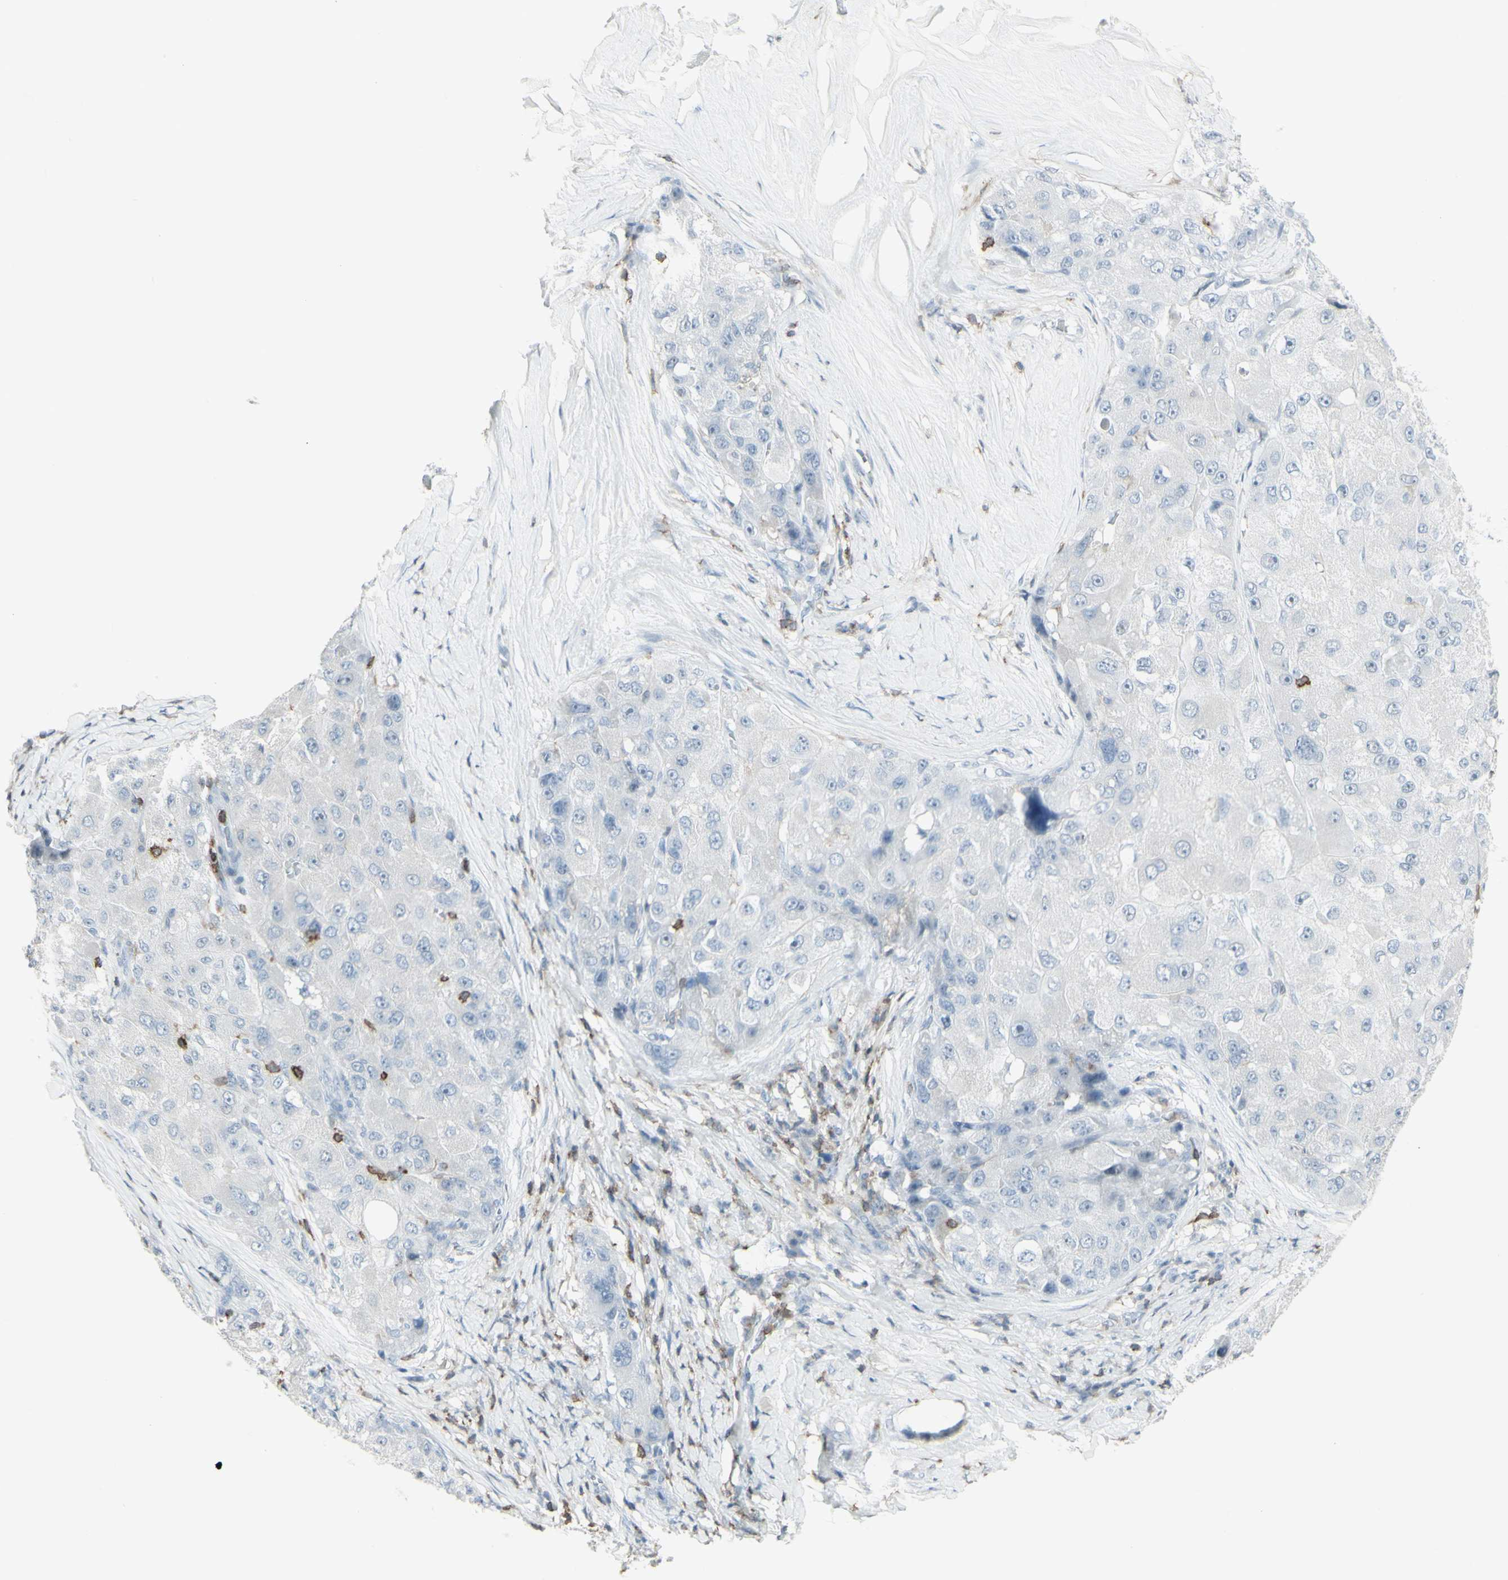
{"staining": {"intensity": "negative", "quantity": "none", "location": "none"}, "tissue": "liver cancer", "cell_type": "Tumor cells", "image_type": "cancer", "snomed": [{"axis": "morphology", "description": "Carcinoma, Hepatocellular, NOS"}, {"axis": "topography", "description": "Liver"}], "caption": "DAB immunohistochemical staining of liver hepatocellular carcinoma demonstrates no significant expression in tumor cells.", "gene": "NRG1", "patient": {"sex": "male", "age": 80}}